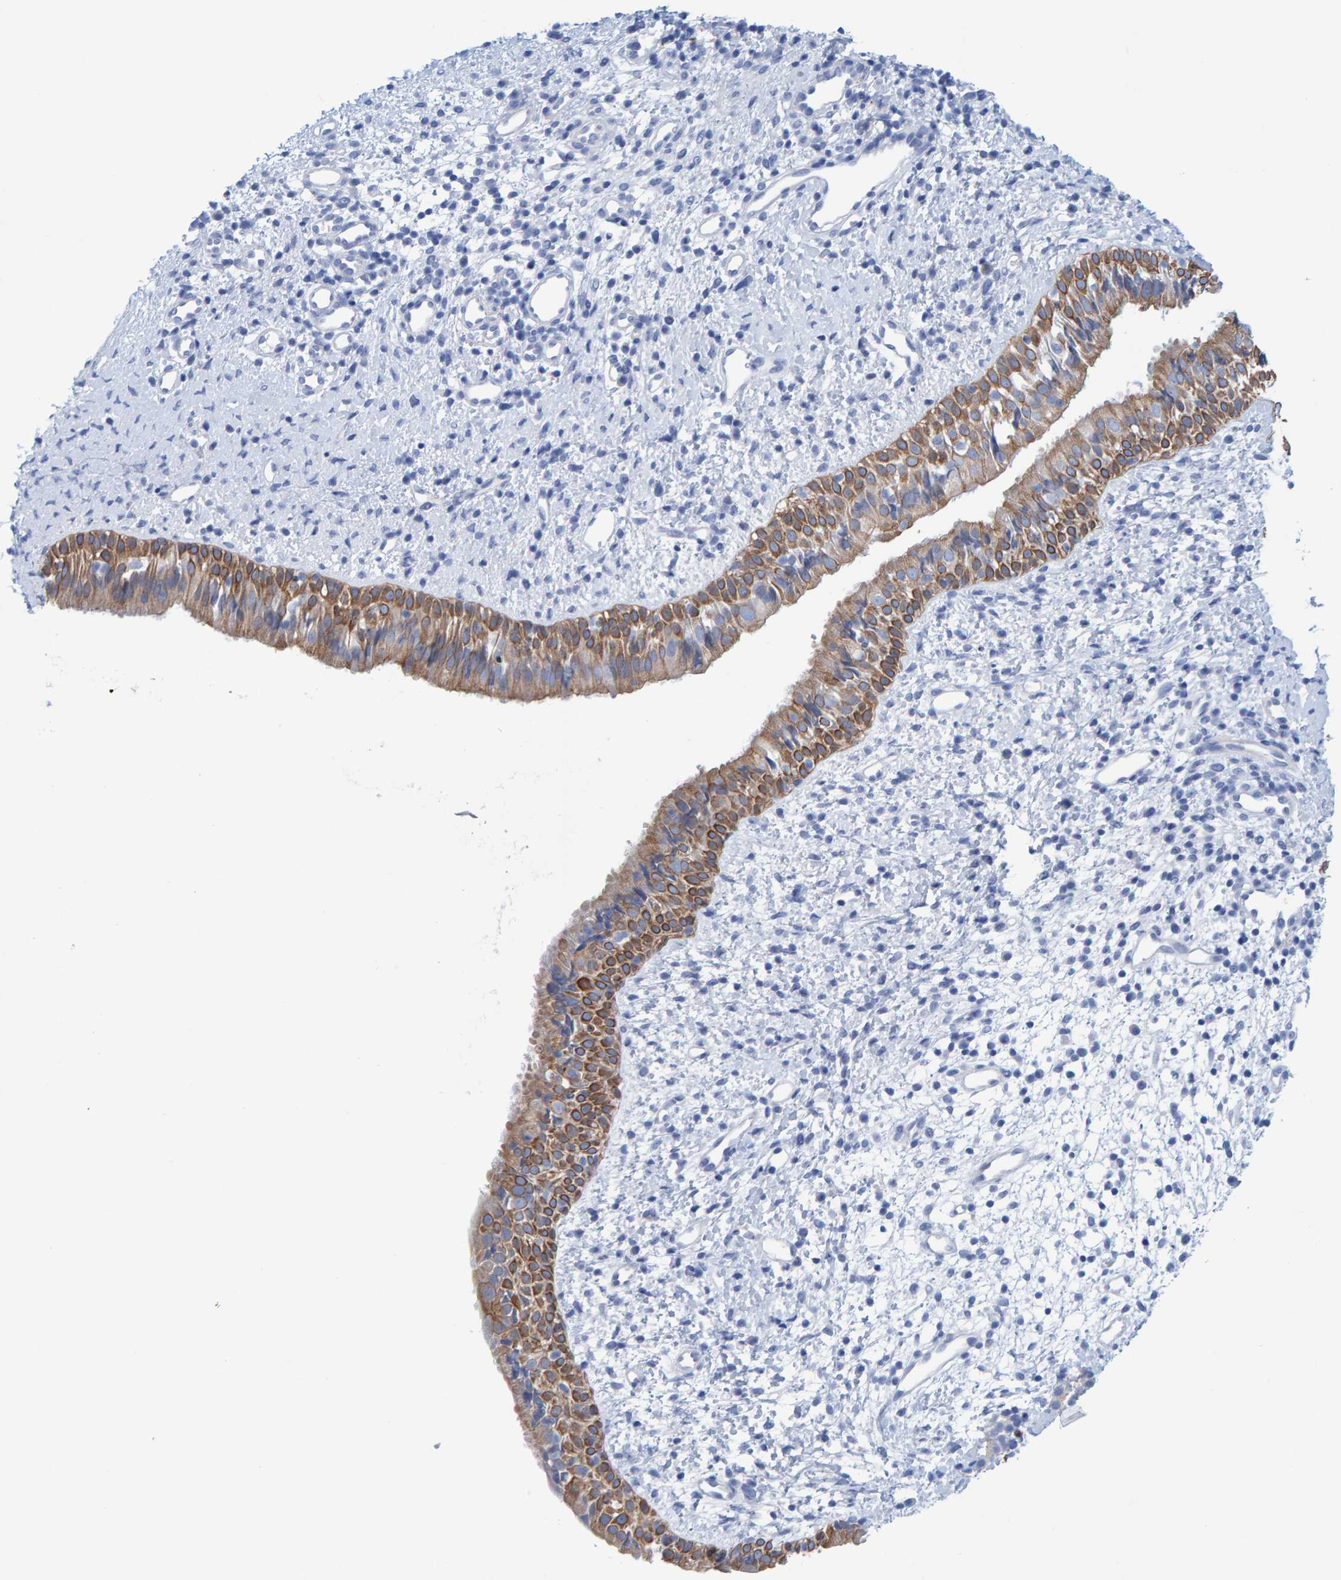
{"staining": {"intensity": "moderate", "quantity": ">75%", "location": "cytoplasmic/membranous"}, "tissue": "nasopharynx", "cell_type": "Respiratory epithelial cells", "image_type": "normal", "snomed": [{"axis": "morphology", "description": "Normal tissue, NOS"}, {"axis": "topography", "description": "Nasopharynx"}], "caption": "Immunohistochemistry (IHC) staining of benign nasopharynx, which displays medium levels of moderate cytoplasmic/membranous expression in approximately >75% of respiratory epithelial cells indicating moderate cytoplasmic/membranous protein expression. The staining was performed using DAB (brown) for protein detection and nuclei were counterstained in hematoxylin (blue).", "gene": "JAKMIP3", "patient": {"sex": "male", "age": 22}}